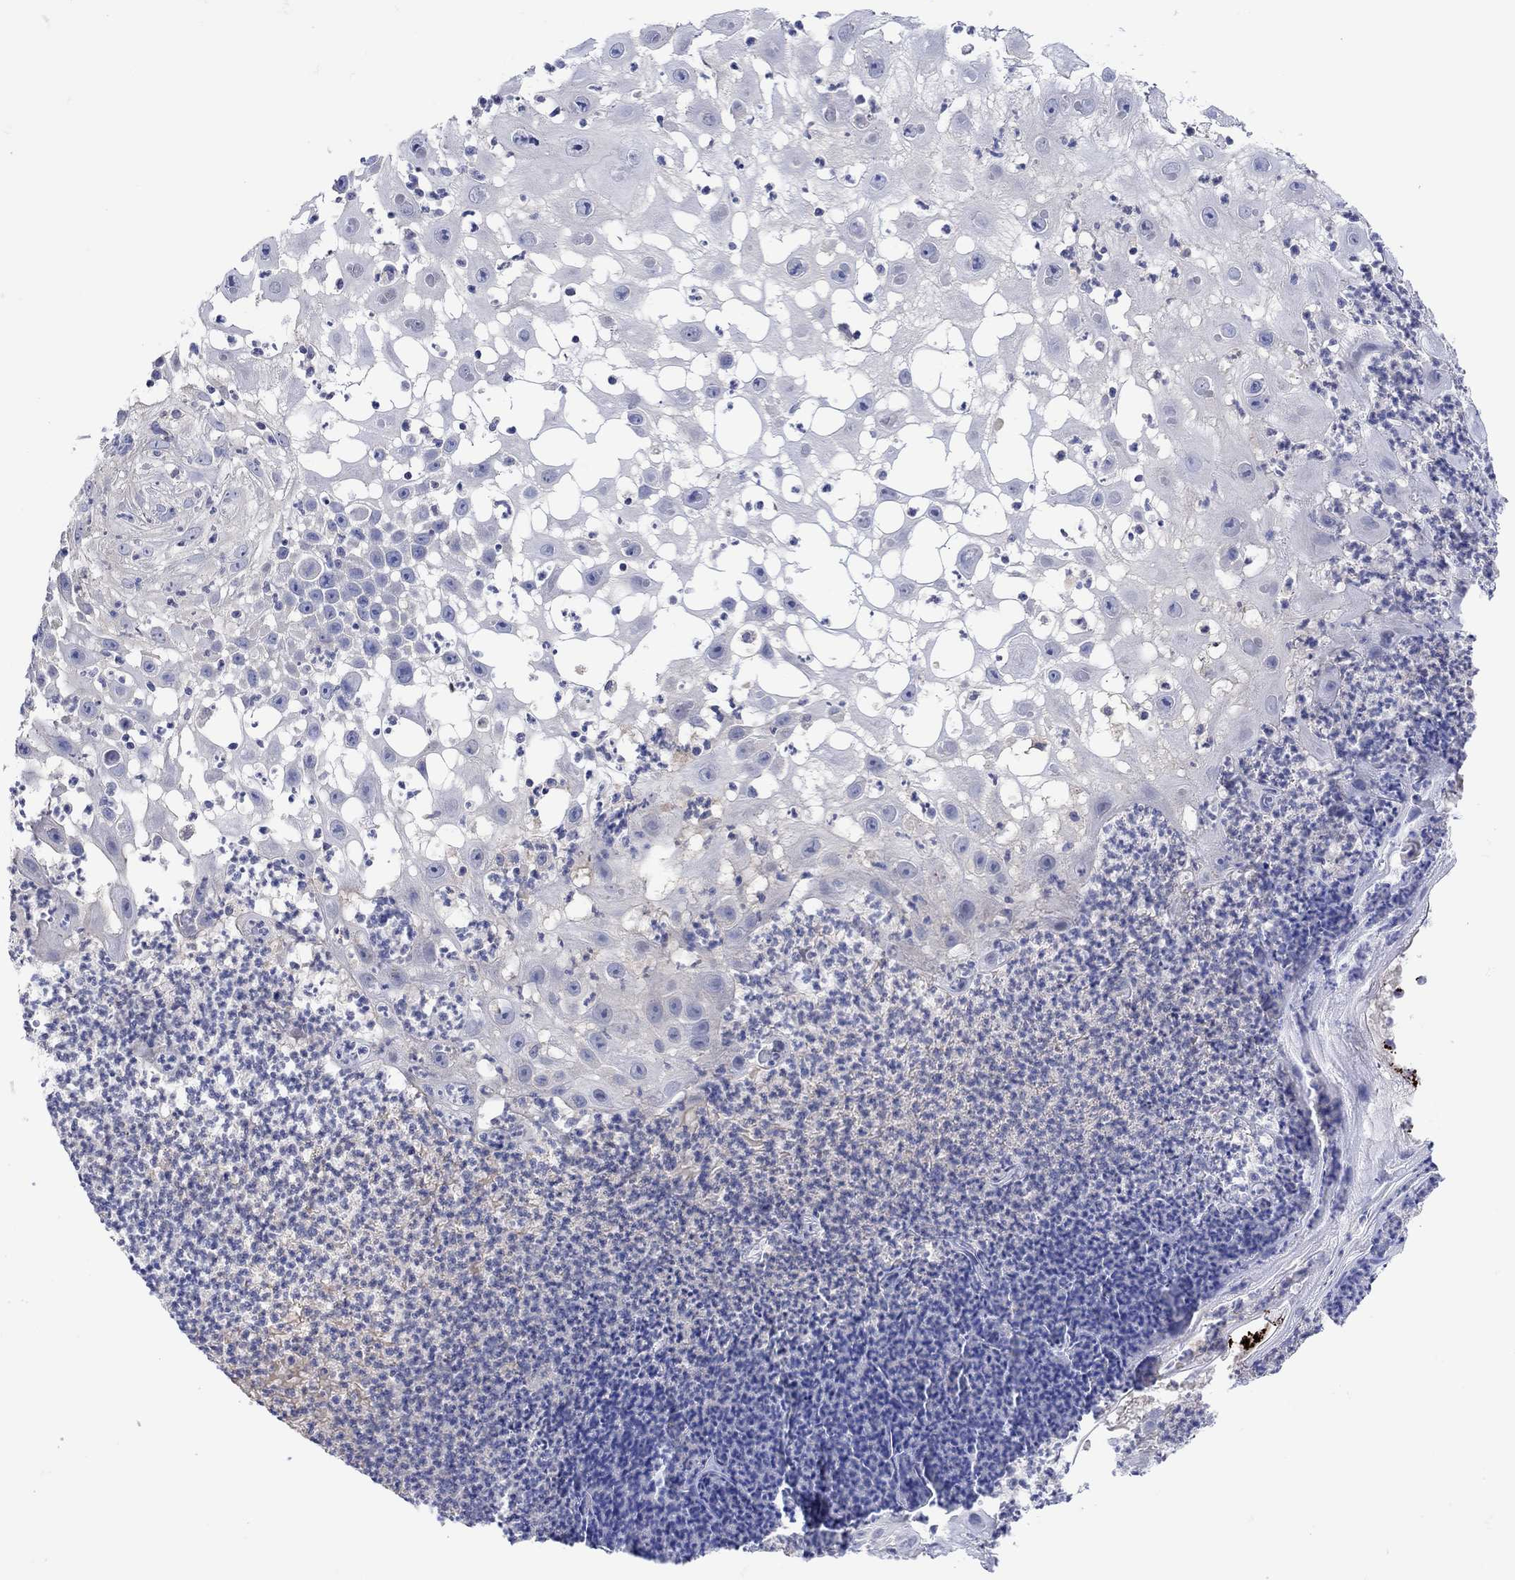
{"staining": {"intensity": "negative", "quantity": "none", "location": "none"}, "tissue": "skin cancer", "cell_type": "Tumor cells", "image_type": "cancer", "snomed": [{"axis": "morphology", "description": "Normal tissue, NOS"}, {"axis": "morphology", "description": "Squamous cell carcinoma, NOS"}, {"axis": "topography", "description": "Skin"}], "caption": "DAB (3,3'-diaminobenzidine) immunohistochemical staining of human squamous cell carcinoma (skin) shows no significant staining in tumor cells.", "gene": "MSI1", "patient": {"sex": "male", "age": 79}}